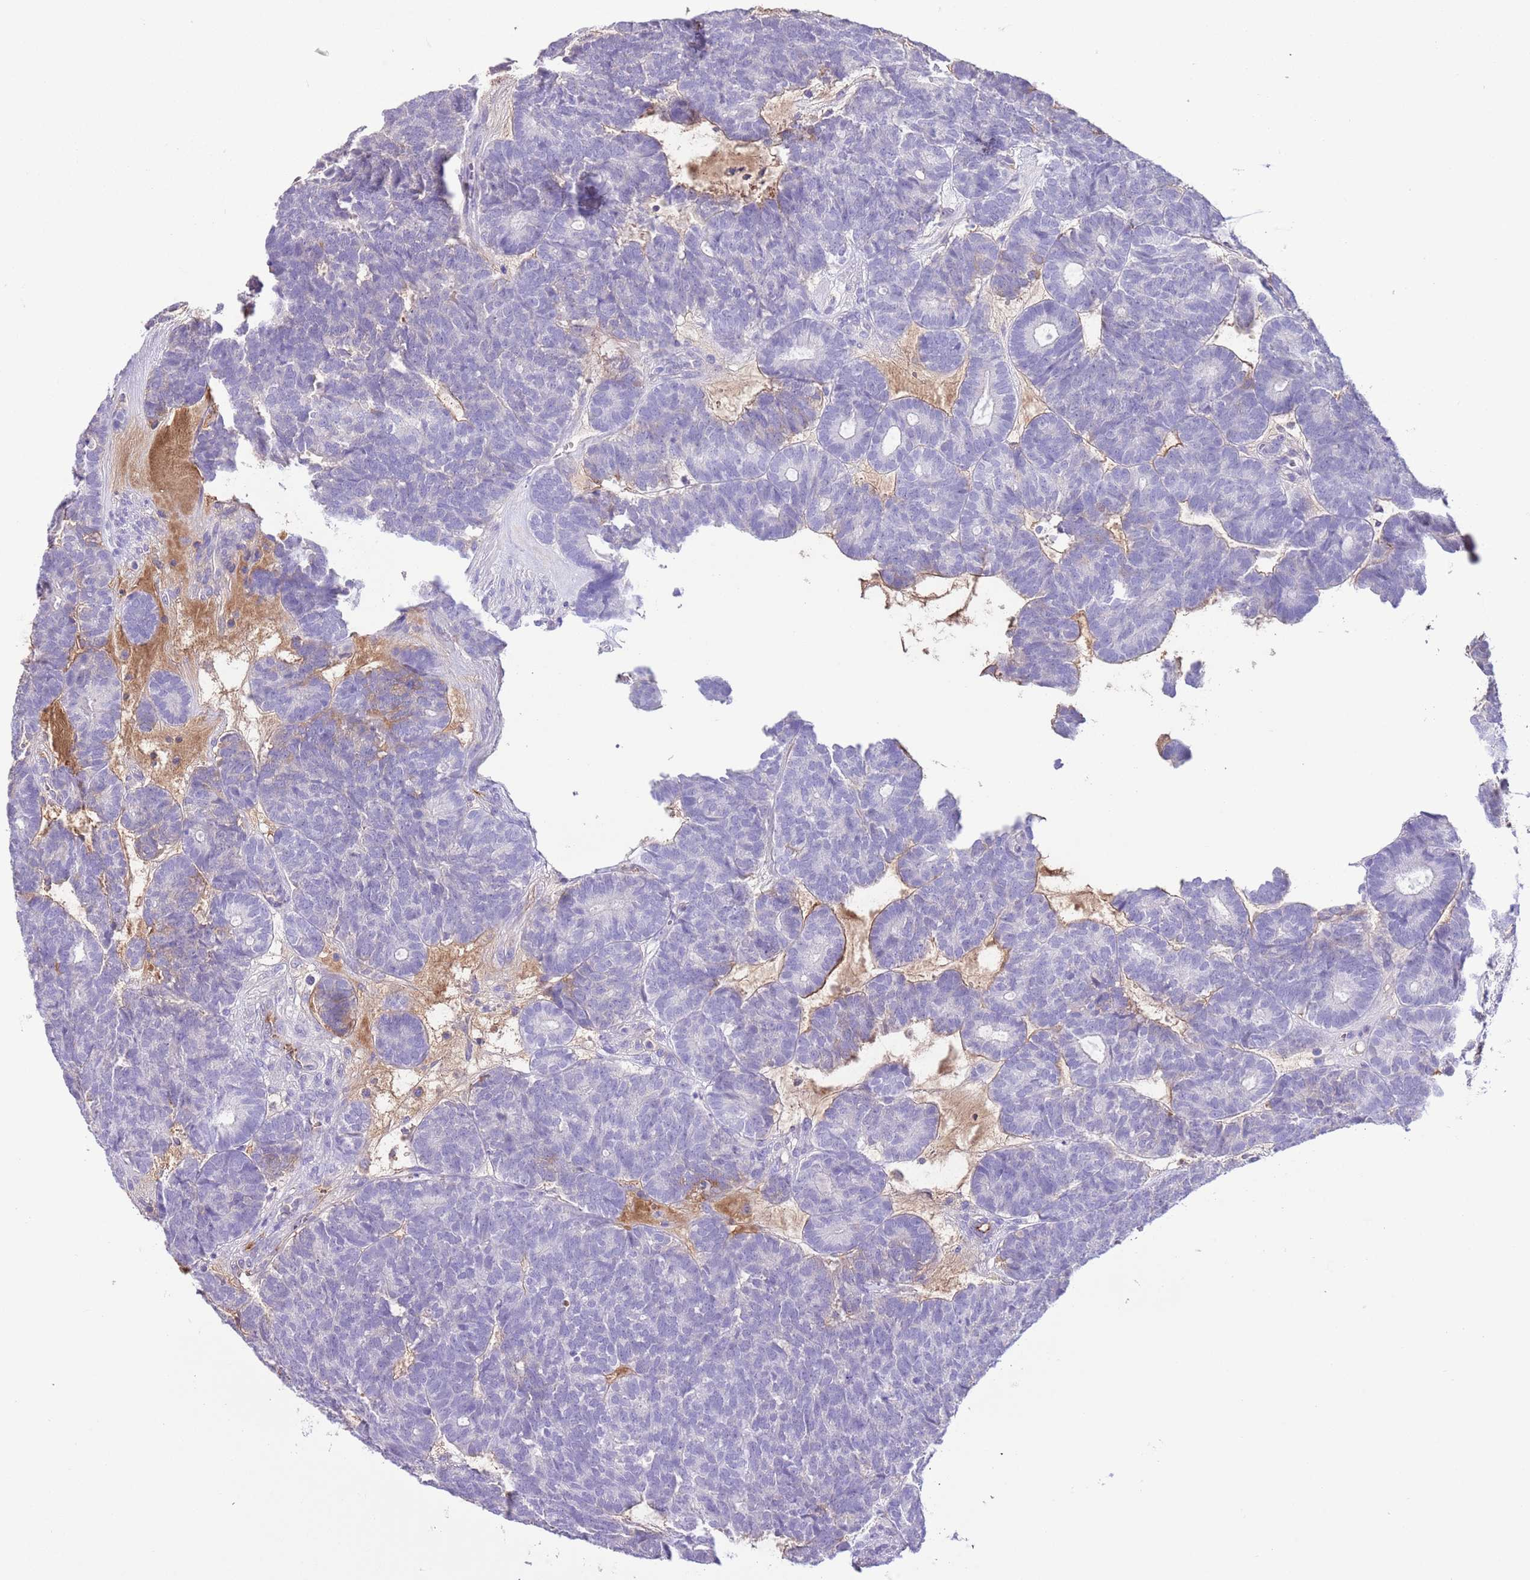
{"staining": {"intensity": "negative", "quantity": "none", "location": "none"}, "tissue": "head and neck cancer", "cell_type": "Tumor cells", "image_type": "cancer", "snomed": [{"axis": "morphology", "description": "Adenocarcinoma, NOS"}, {"axis": "topography", "description": "Head-Neck"}], "caption": "Tumor cells show no significant staining in head and neck cancer.", "gene": "IGF1", "patient": {"sex": "female", "age": 81}}